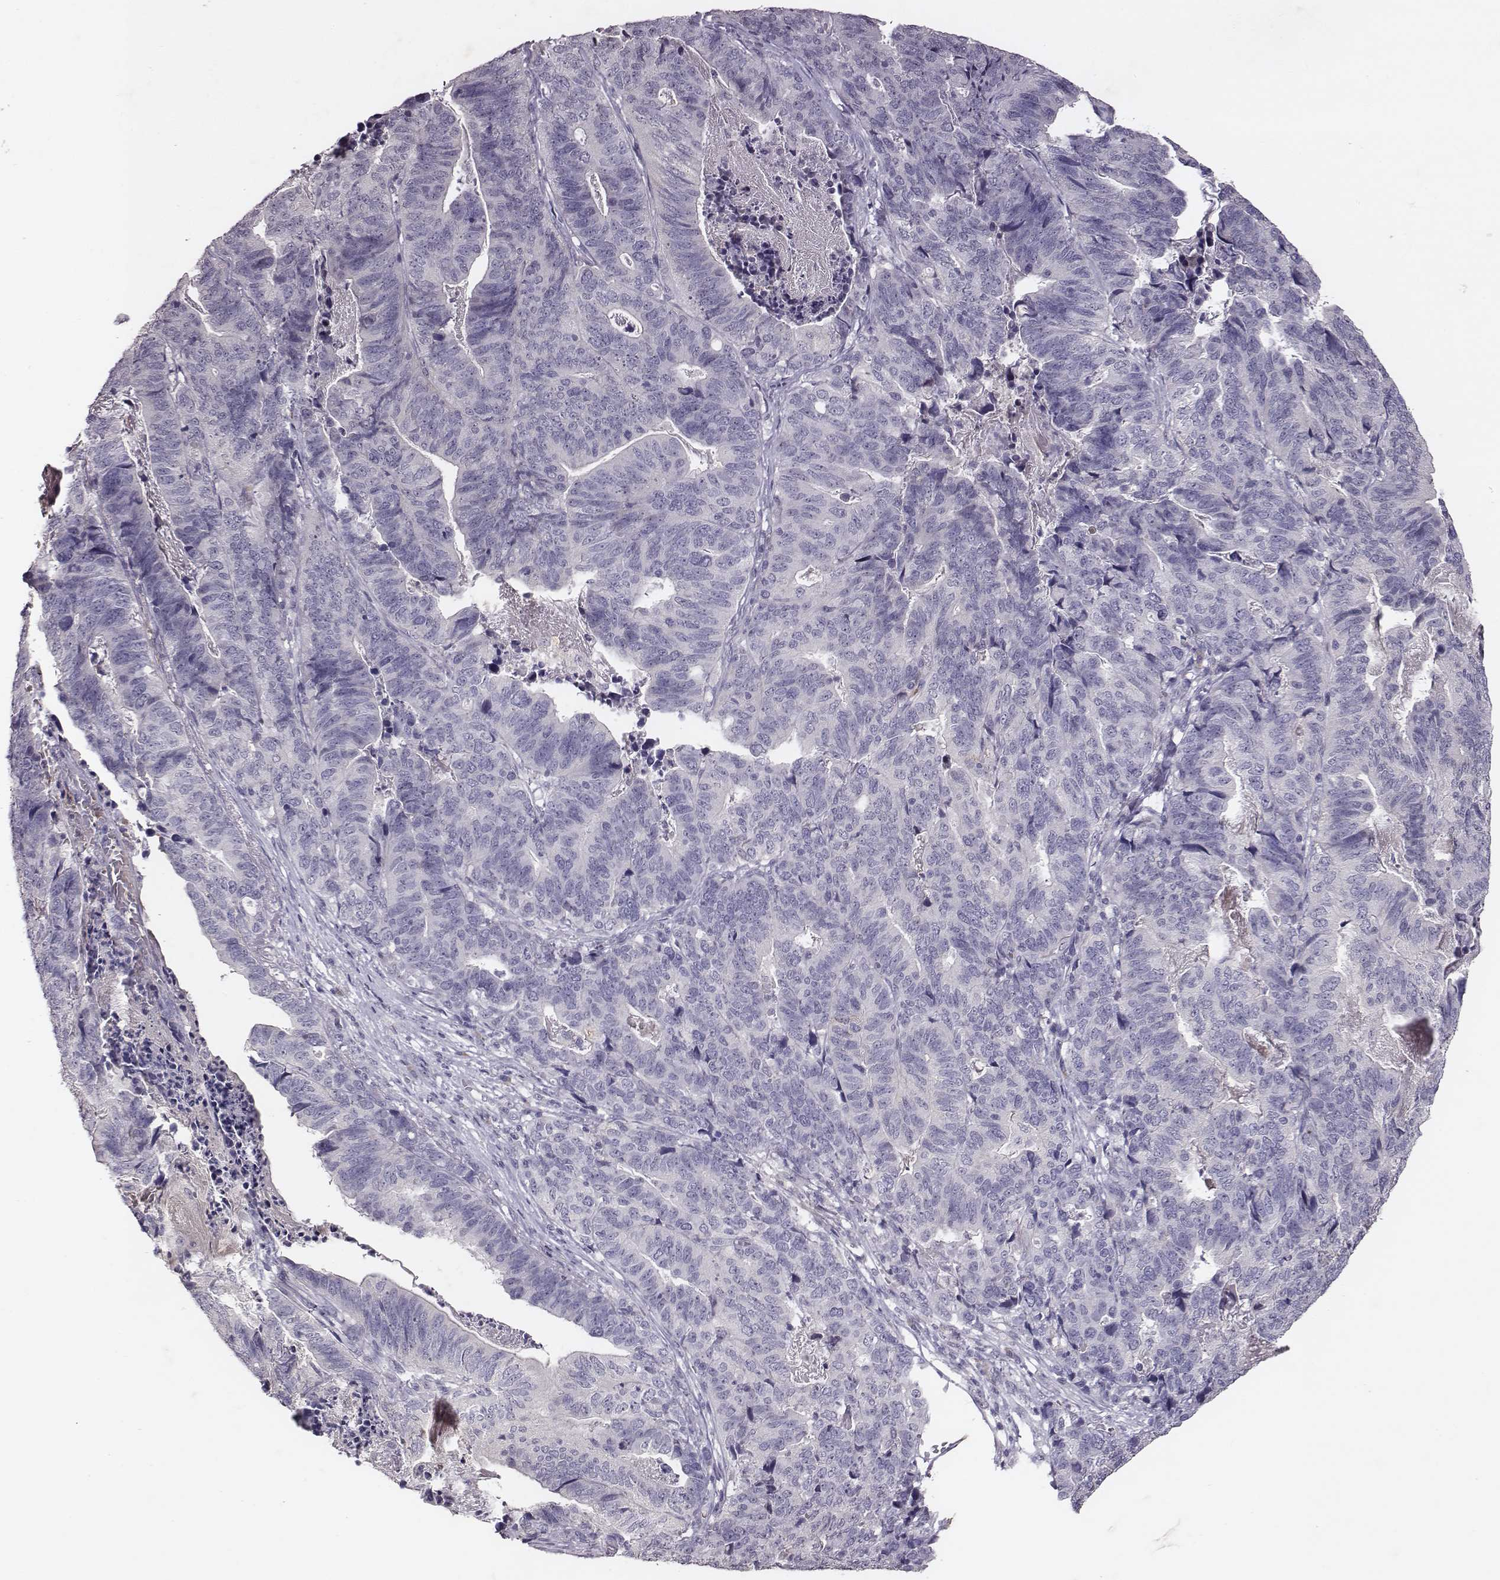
{"staining": {"intensity": "negative", "quantity": "none", "location": "none"}, "tissue": "stomach cancer", "cell_type": "Tumor cells", "image_type": "cancer", "snomed": [{"axis": "morphology", "description": "Adenocarcinoma, NOS"}, {"axis": "topography", "description": "Stomach, upper"}], "caption": "Histopathology image shows no significant protein positivity in tumor cells of adenocarcinoma (stomach). (DAB (3,3'-diaminobenzidine) immunohistochemistry (IHC) visualized using brightfield microscopy, high magnification).", "gene": "SLC22A6", "patient": {"sex": "female", "age": 67}}